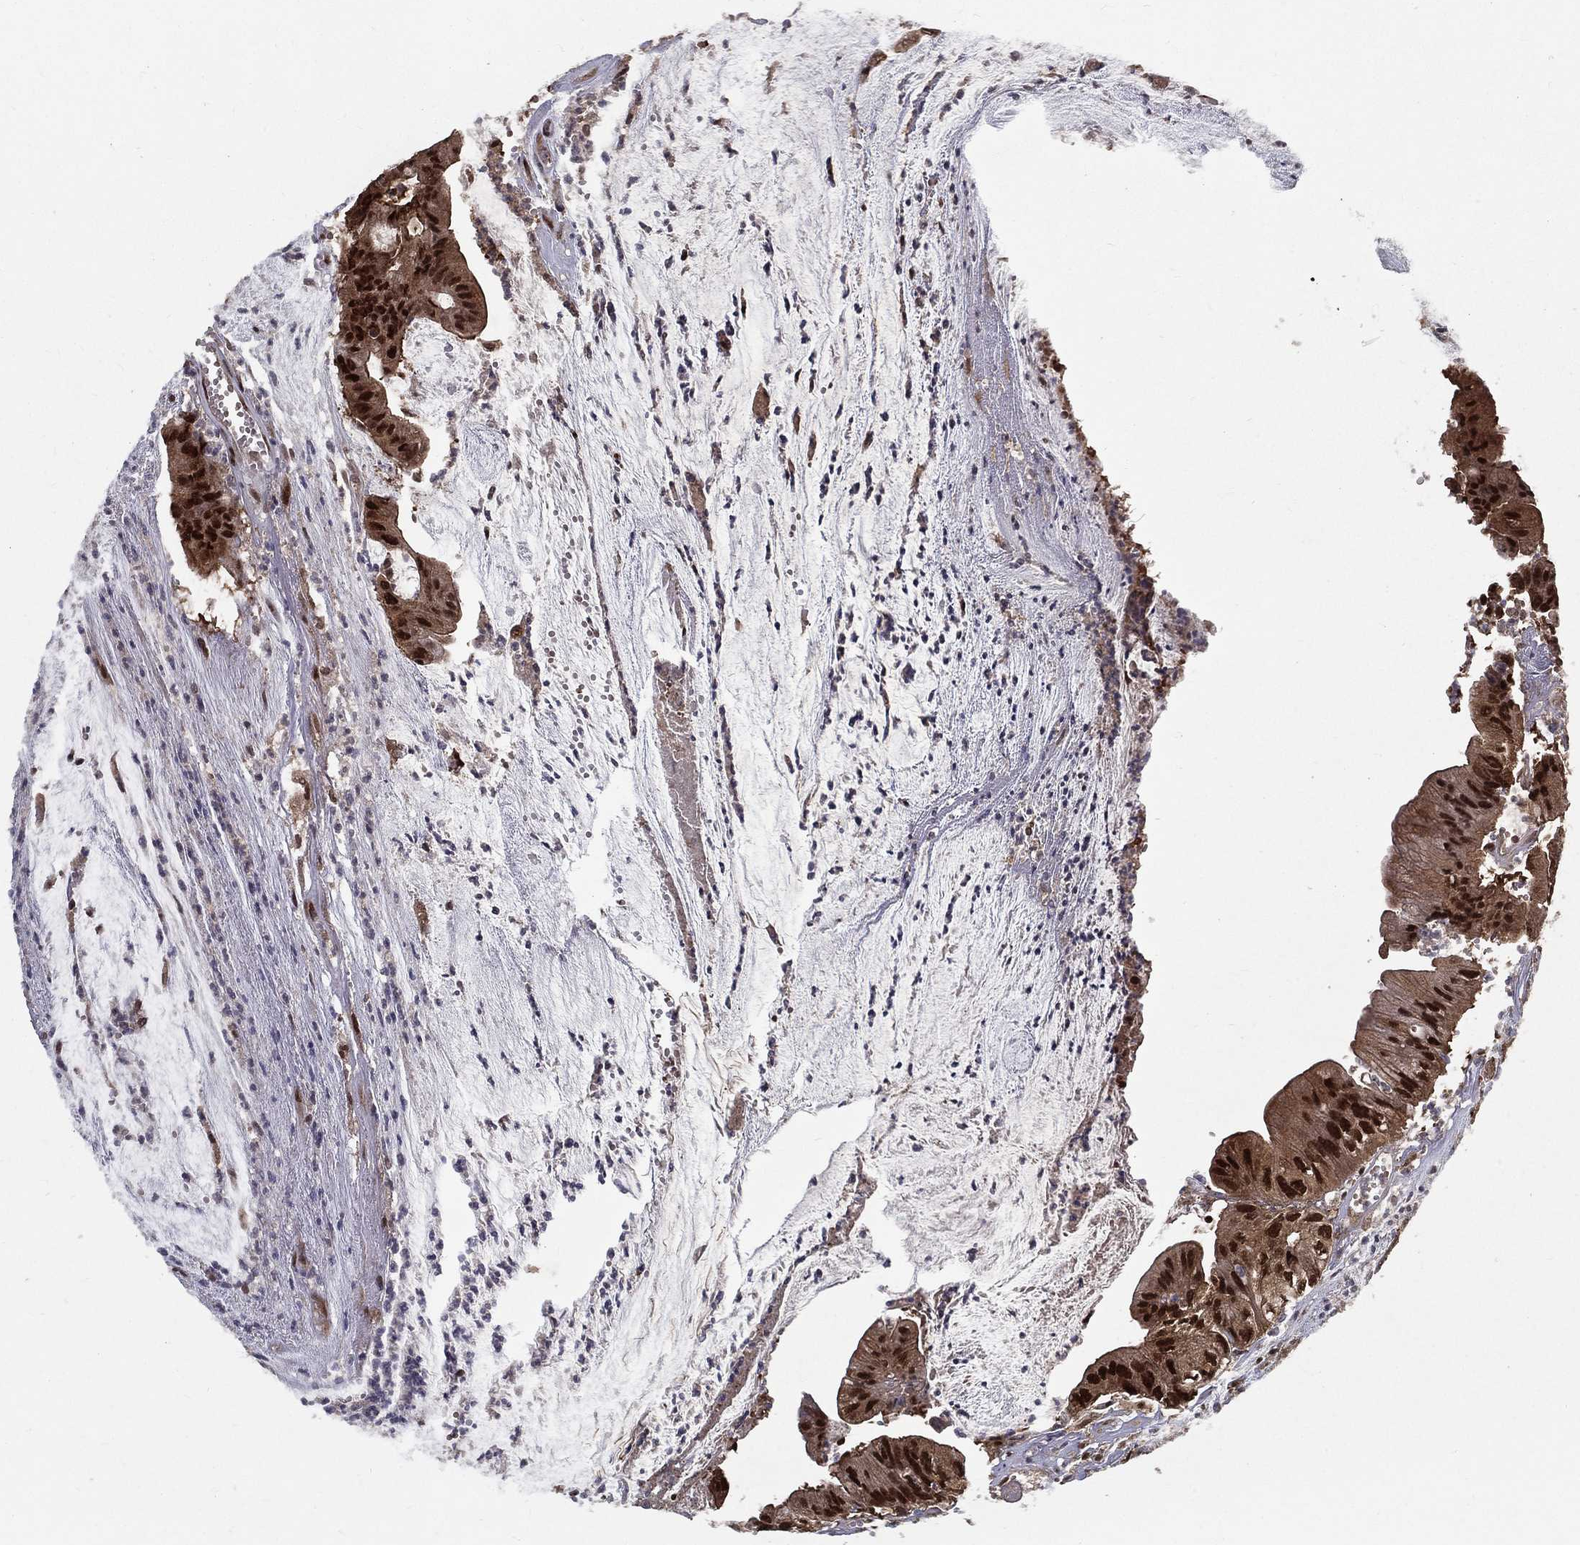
{"staining": {"intensity": "strong", "quantity": ">75%", "location": "cytoplasmic/membranous,nuclear"}, "tissue": "colorectal cancer", "cell_type": "Tumor cells", "image_type": "cancer", "snomed": [{"axis": "morphology", "description": "Adenocarcinoma, NOS"}, {"axis": "topography", "description": "Colon"}], "caption": "Colorectal cancer (adenocarcinoma) stained with immunohistochemistry (IHC) shows strong cytoplasmic/membranous and nuclear expression in approximately >75% of tumor cells.", "gene": "CARM1", "patient": {"sex": "female", "age": 69}}